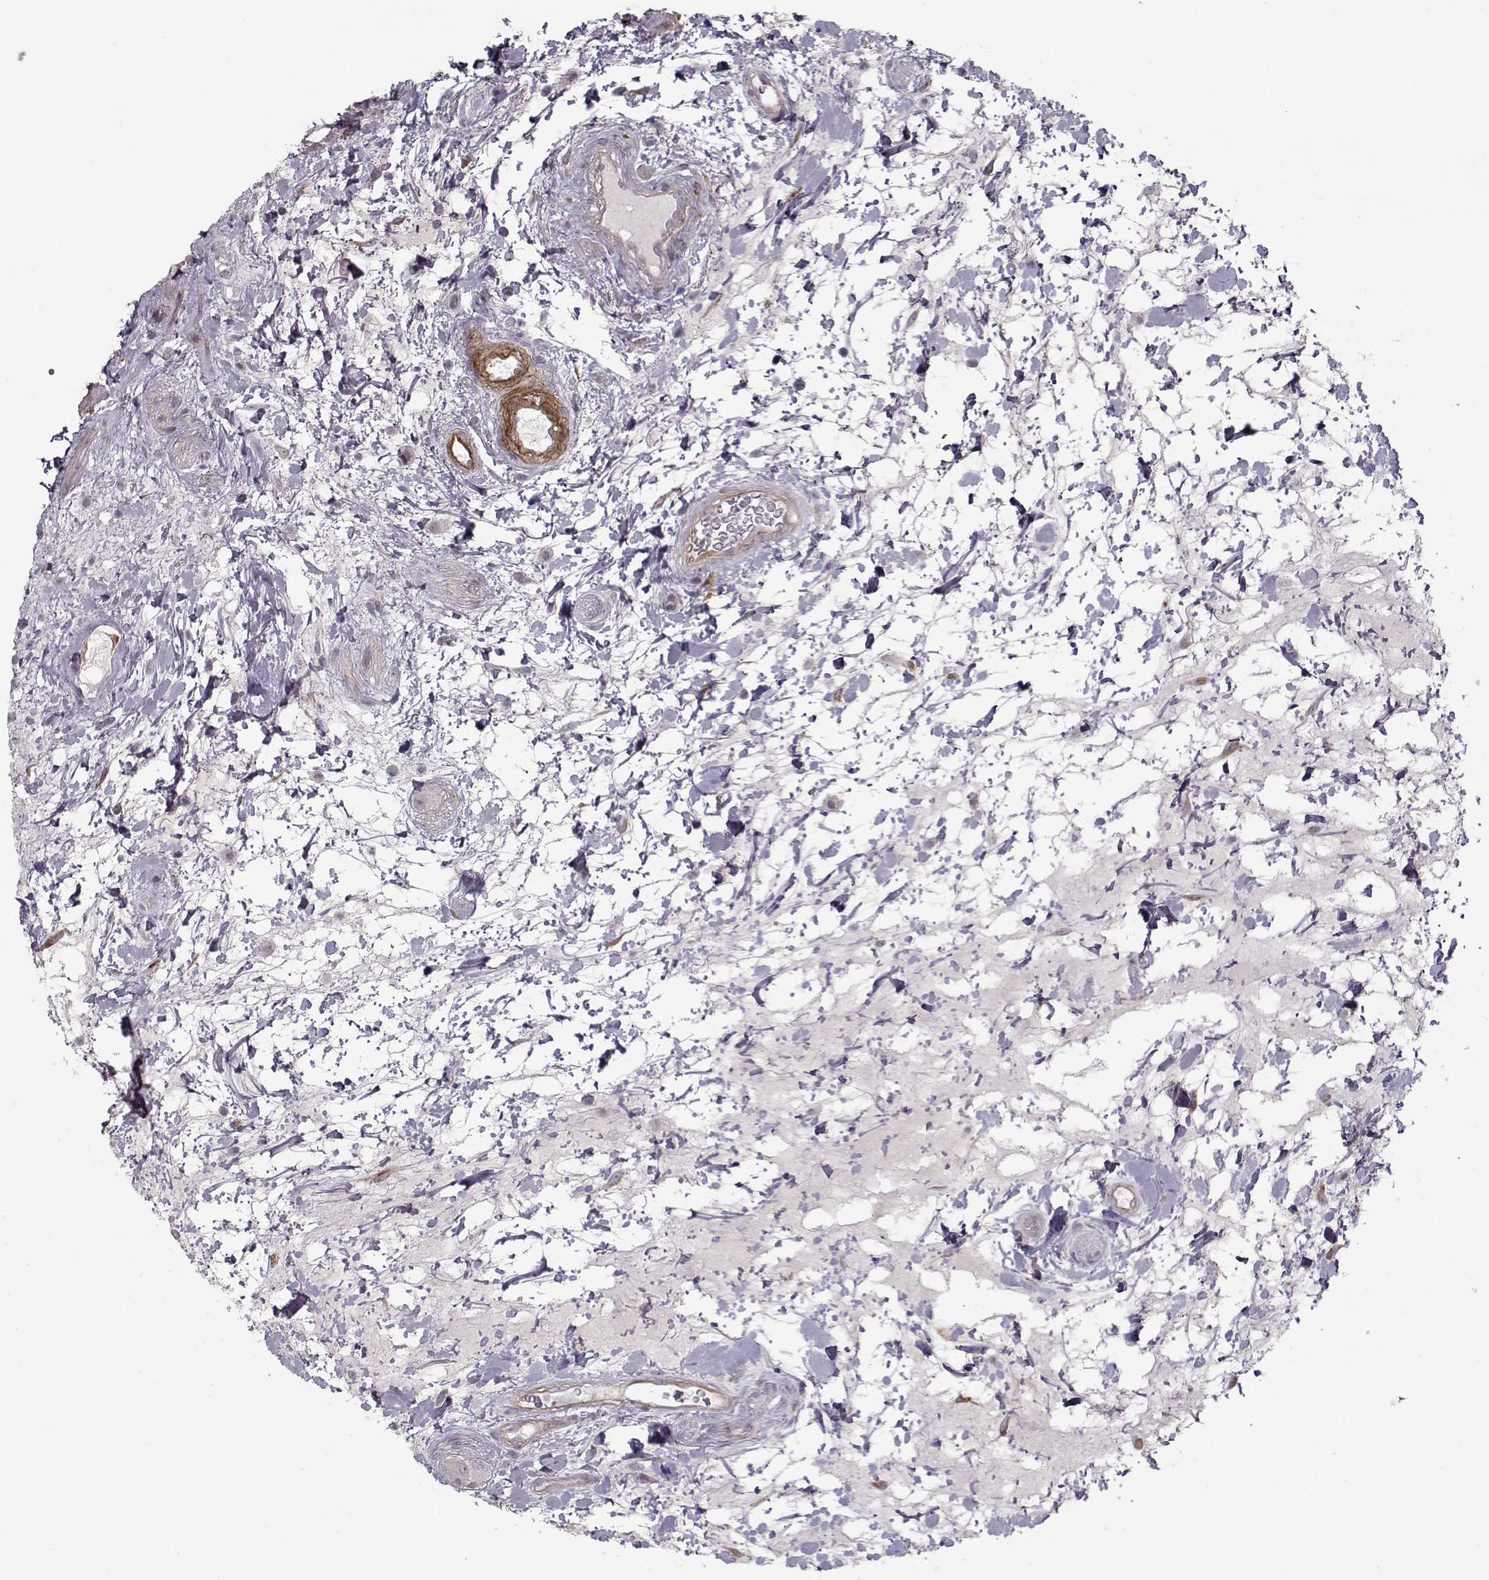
{"staining": {"intensity": "negative", "quantity": "none", "location": "none"}, "tissue": "rectum", "cell_type": "Glandular cells", "image_type": "normal", "snomed": [{"axis": "morphology", "description": "Normal tissue, NOS"}, {"axis": "topography", "description": "Rectum"}], "caption": "The IHC histopathology image has no significant expression in glandular cells of rectum. (DAB (3,3'-diaminobenzidine) immunohistochemistry visualized using brightfield microscopy, high magnification).", "gene": "LAMB2", "patient": {"sex": "male", "age": 72}}